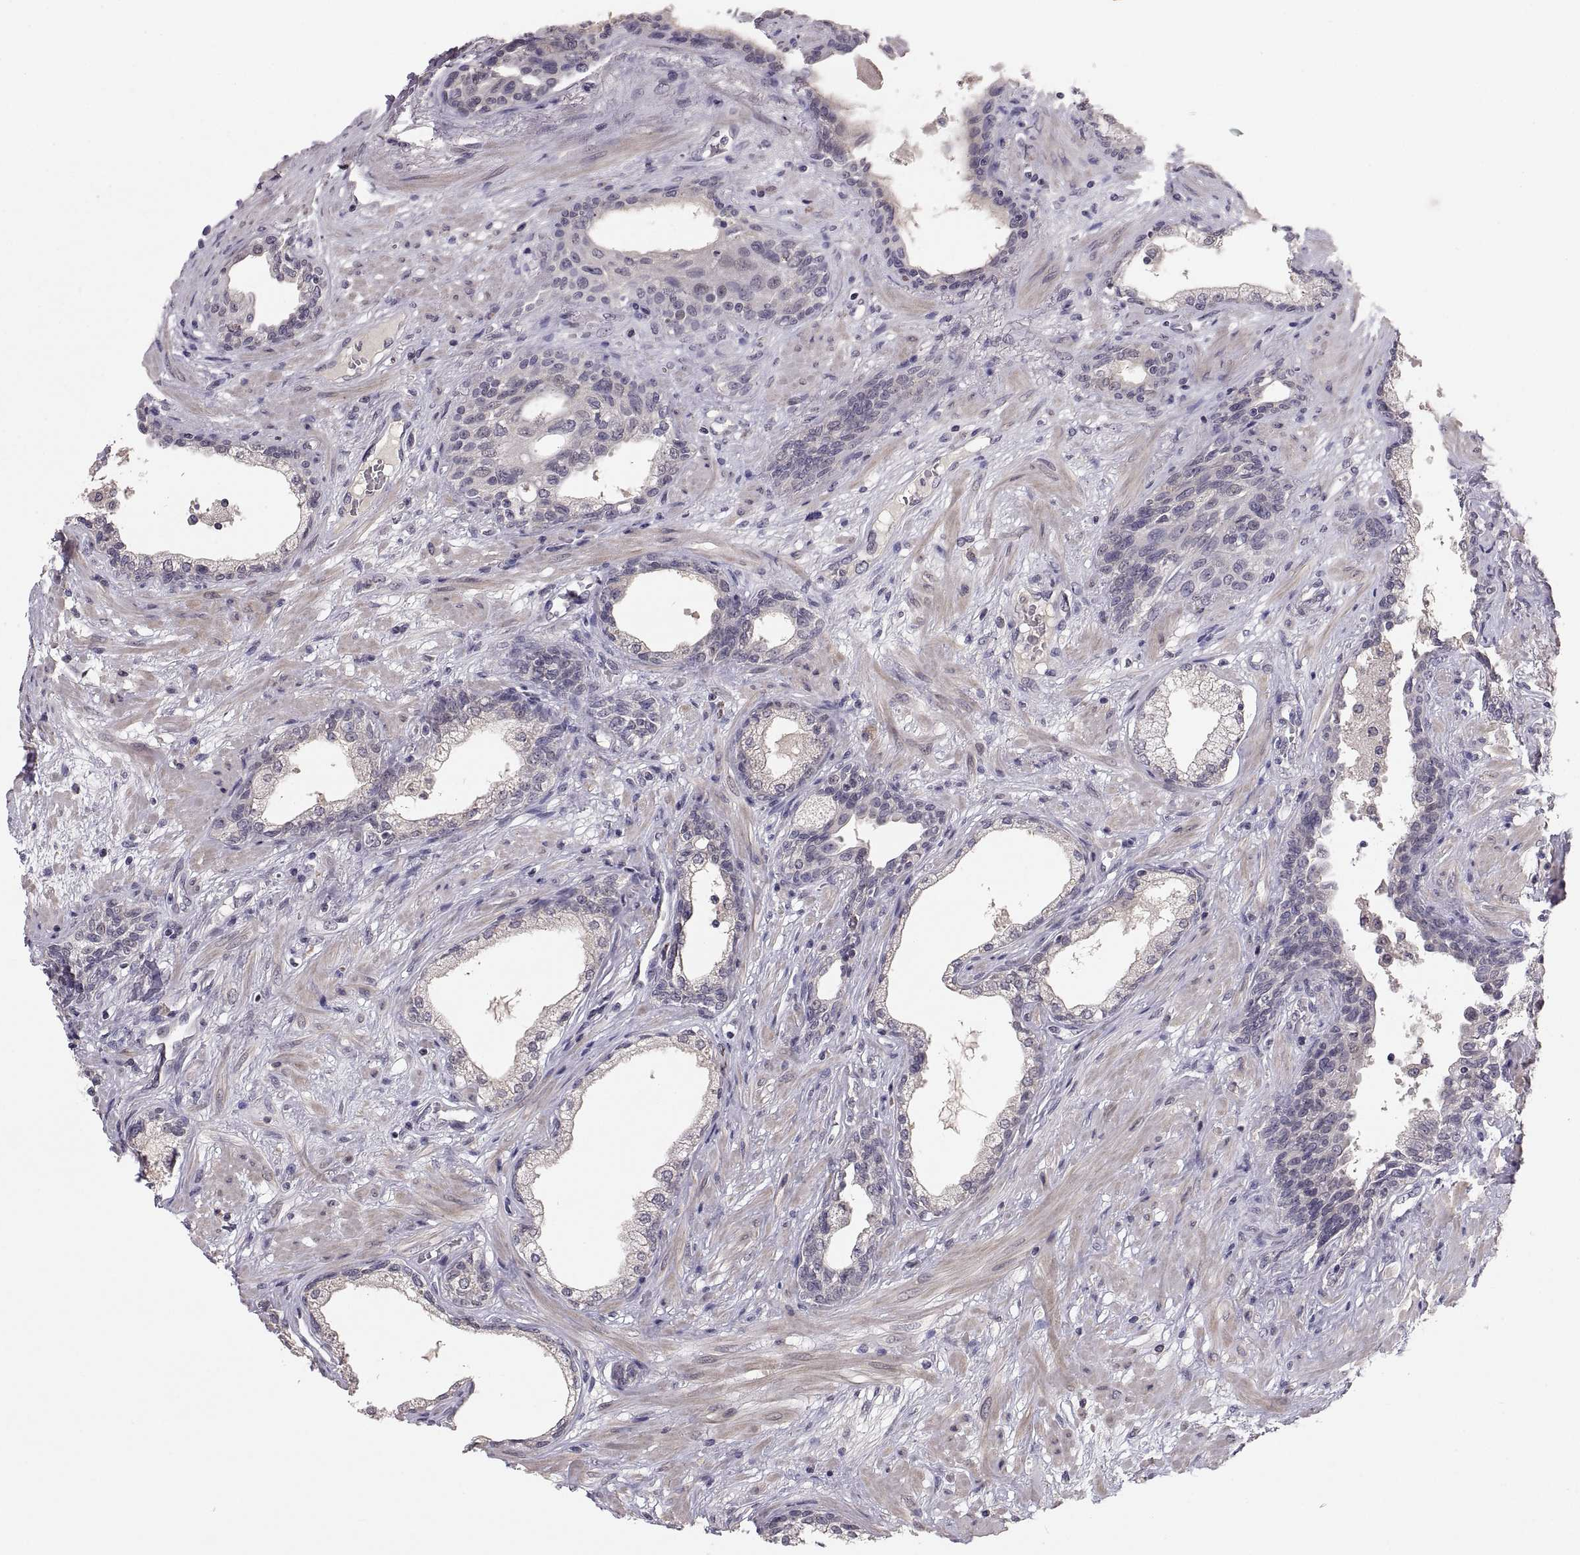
{"staining": {"intensity": "negative", "quantity": "none", "location": "none"}, "tissue": "prostate", "cell_type": "Glandular cells", "image_type": "normal", "snomed": [{"axis": "morphology", "description": "Normal tissue, NOS"}, {"axis": "topography", "description": "Prostate"}], "caption": "Glandular cells show no significant protein expression in normal prostate.", "gene": "PAX2", "patient": {"sex": "male", "age": 63}}